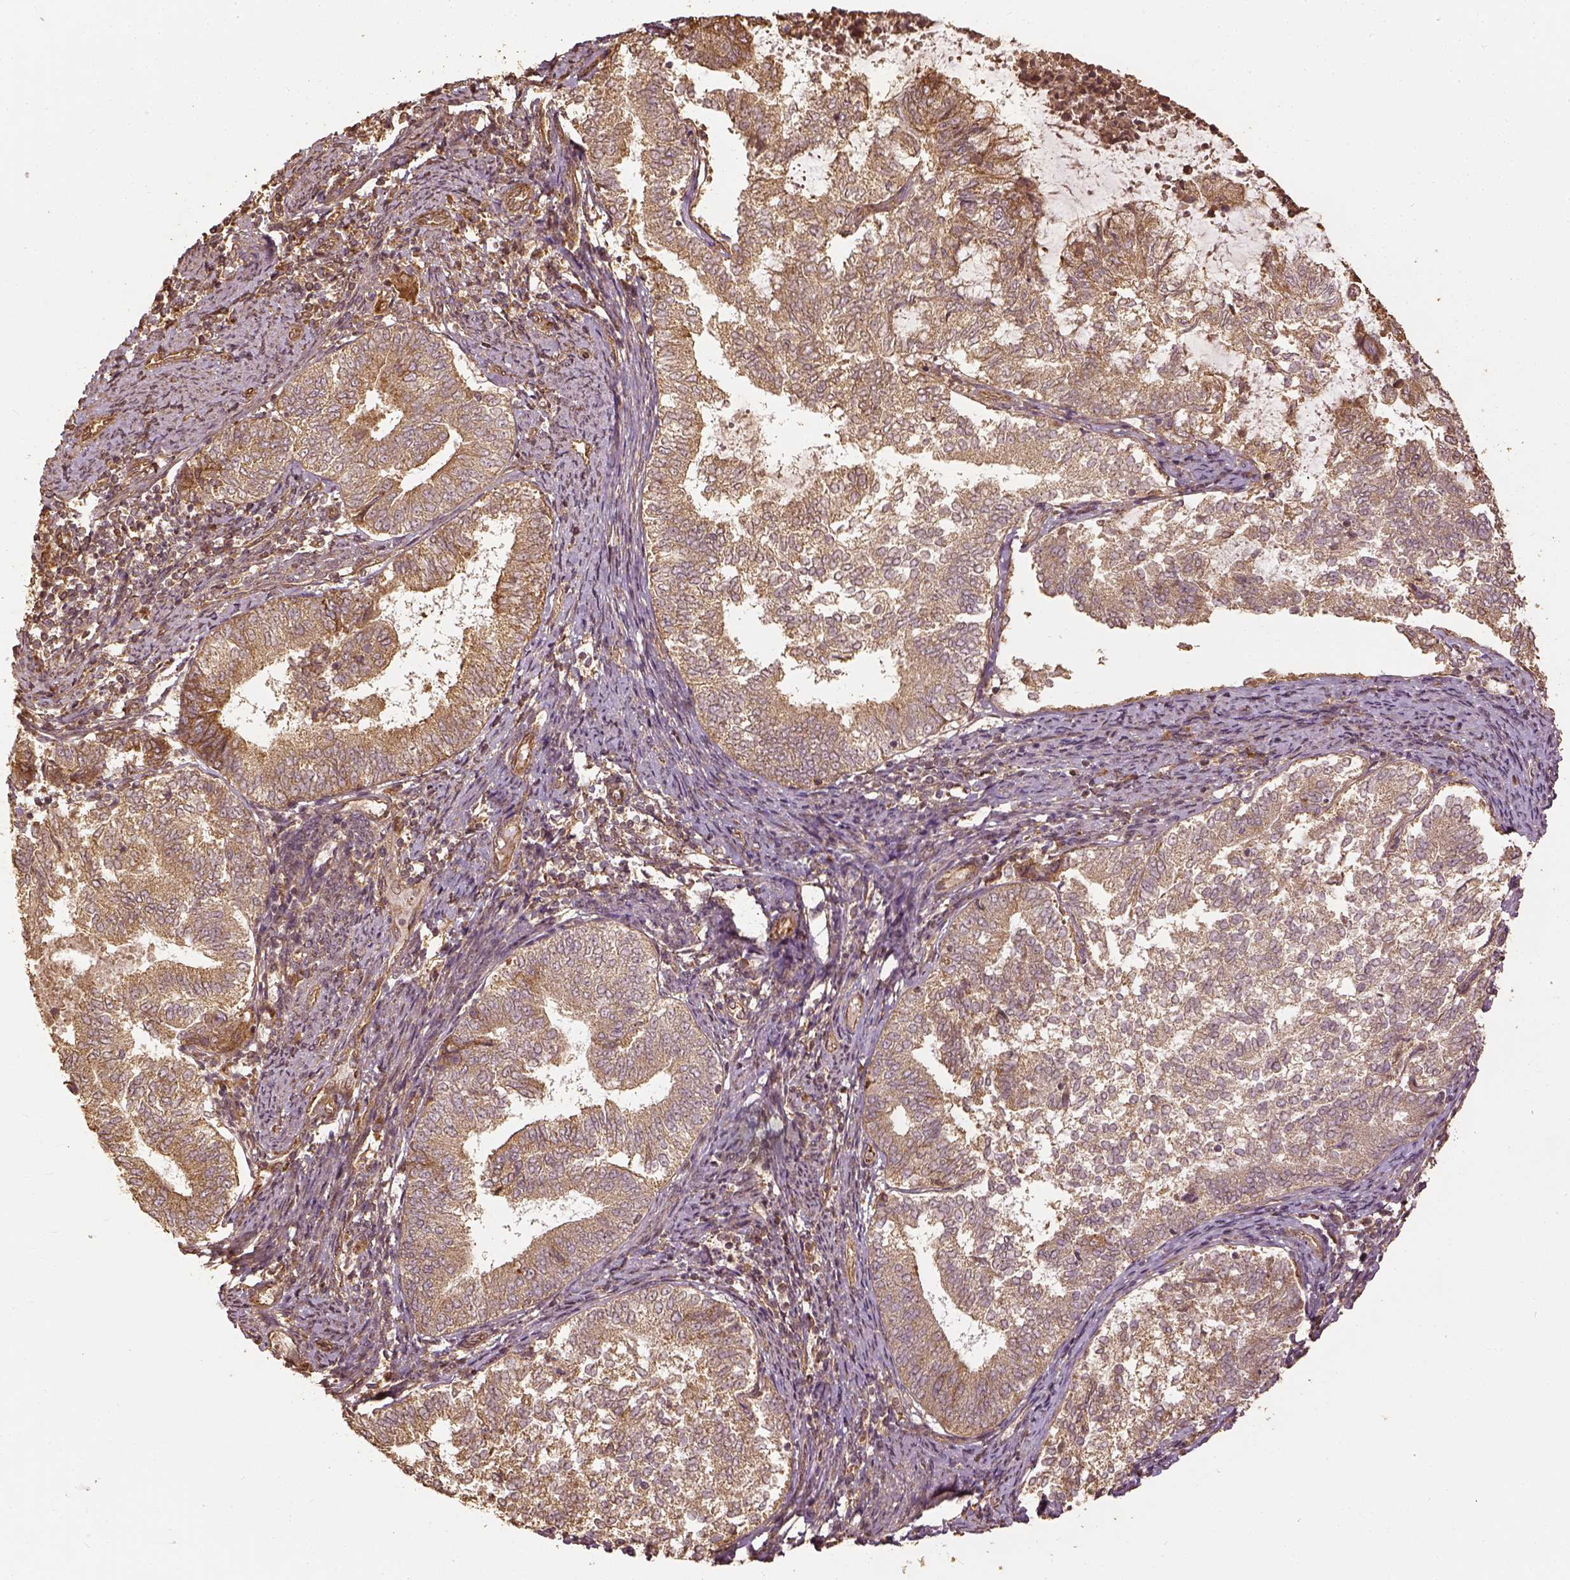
{"staining": {"intensity": "weak", "quantity": ">75%", "location": "cytoplasmic/membranous"}, "tissue": "endometrial cancer", "cell_type": "Tumor cells", "image_type": "cancer", "snomed": [{"axis": "morphology", "description": "Adenocarcinoma, NOS"}, {"axis": "topography", "description": "Endometrium"}], "caption": "This histopathology image exhibits endometrial cancer (adenocarcinoma) stained with IHC to label a protein in brown. The cytoplasmic/membranous of tumor cells show weak positivity for the protein. Nuclei are counter-stained blue.", "gene": "VEGFA", "patient": {"sex": "female", "age": 65}}